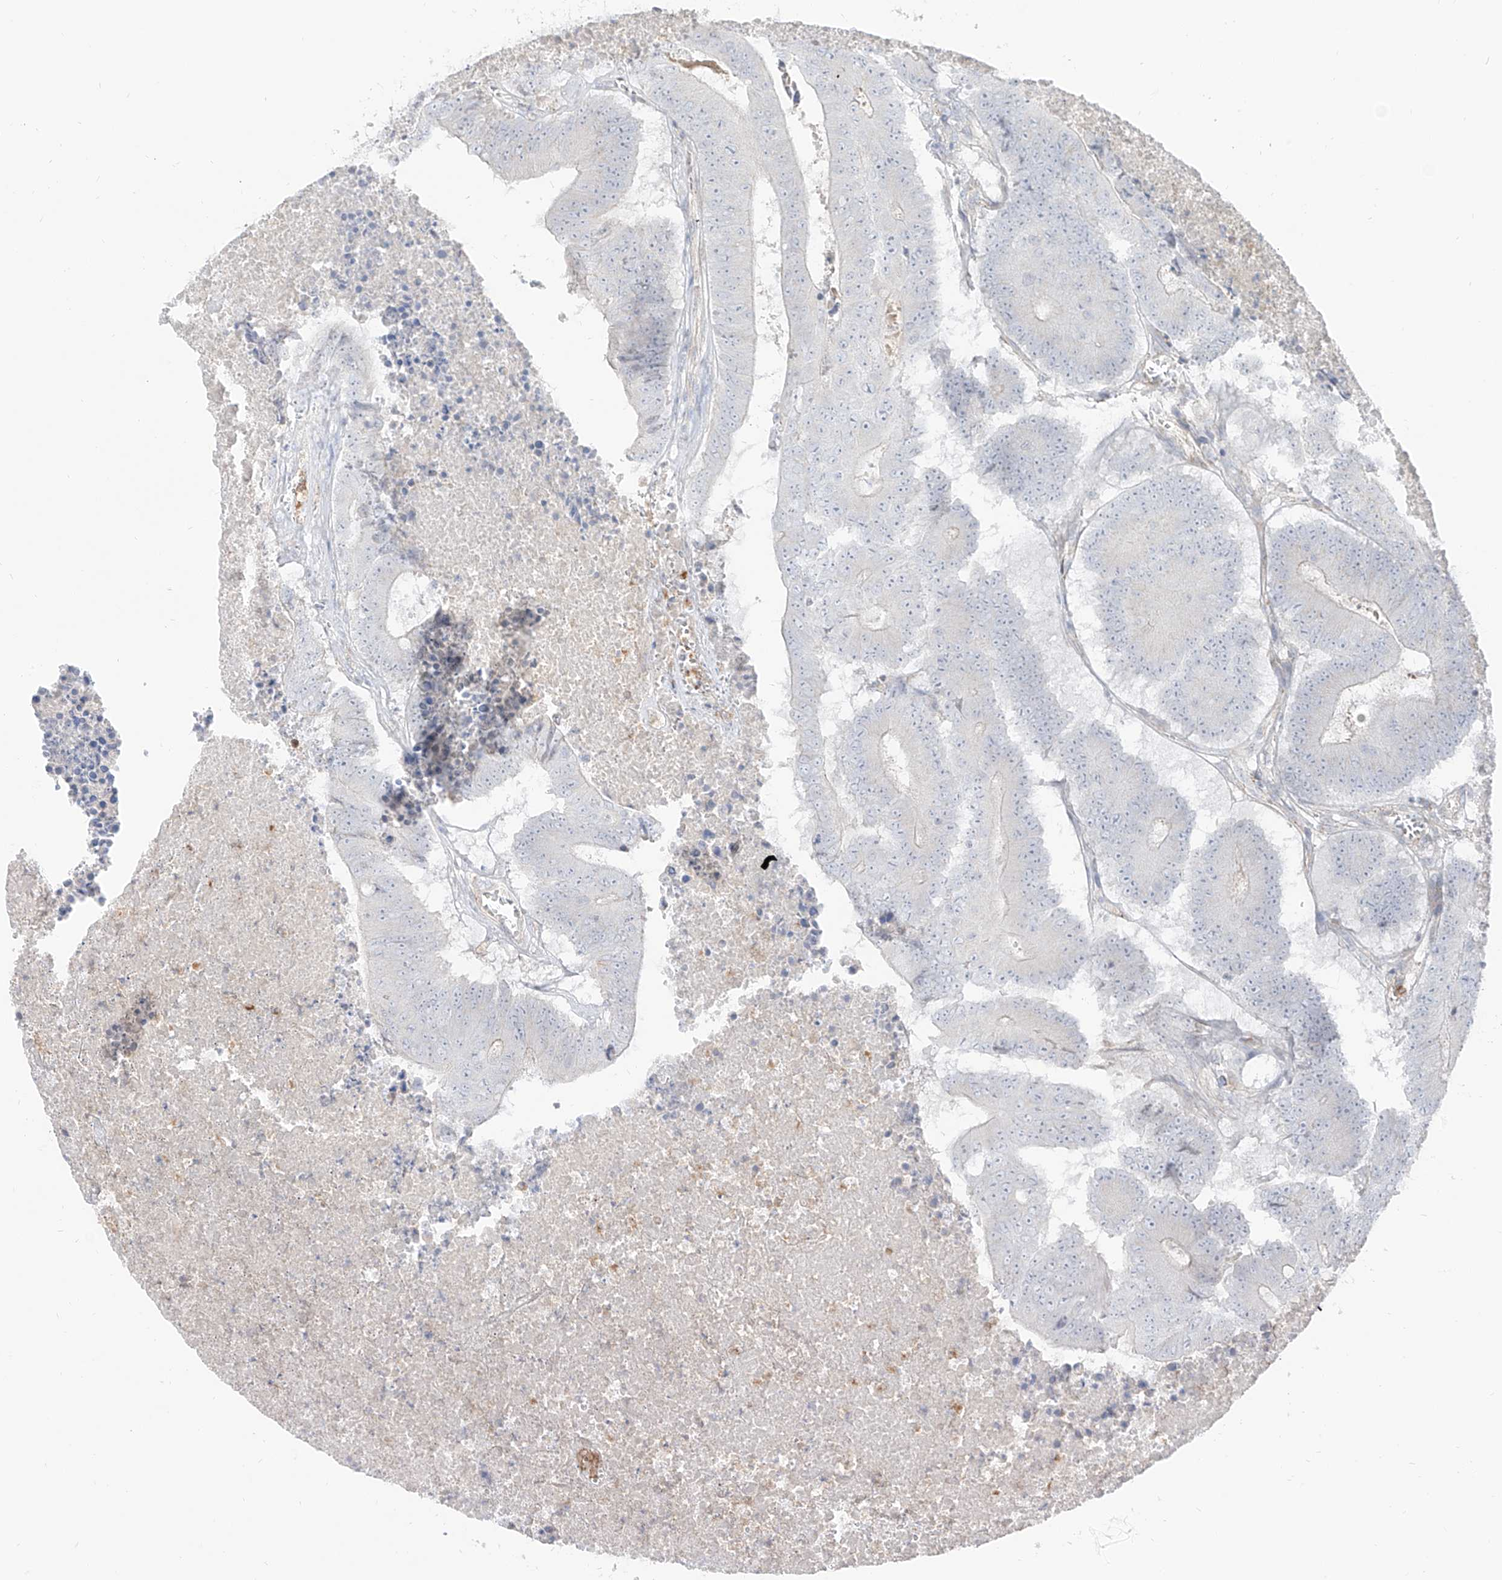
{"staining": {"intensity": "negative", "quantity": "none", "location": "none"}, "tissue": "colorectal cancer", "cell_type": "Tumor cells", "image_type": "cancer", "snomed": [{"axis": "morphology", "description": "Adenocarcinoma, NOS"}, {"axis": "topography", "description": "Colon"}], "caption": "Tumor cells show no significant protein positivity in colorectal adenocarcinoma.", "gene": "RBFOX3", "patient": {"sex": "male", "age": 87}}